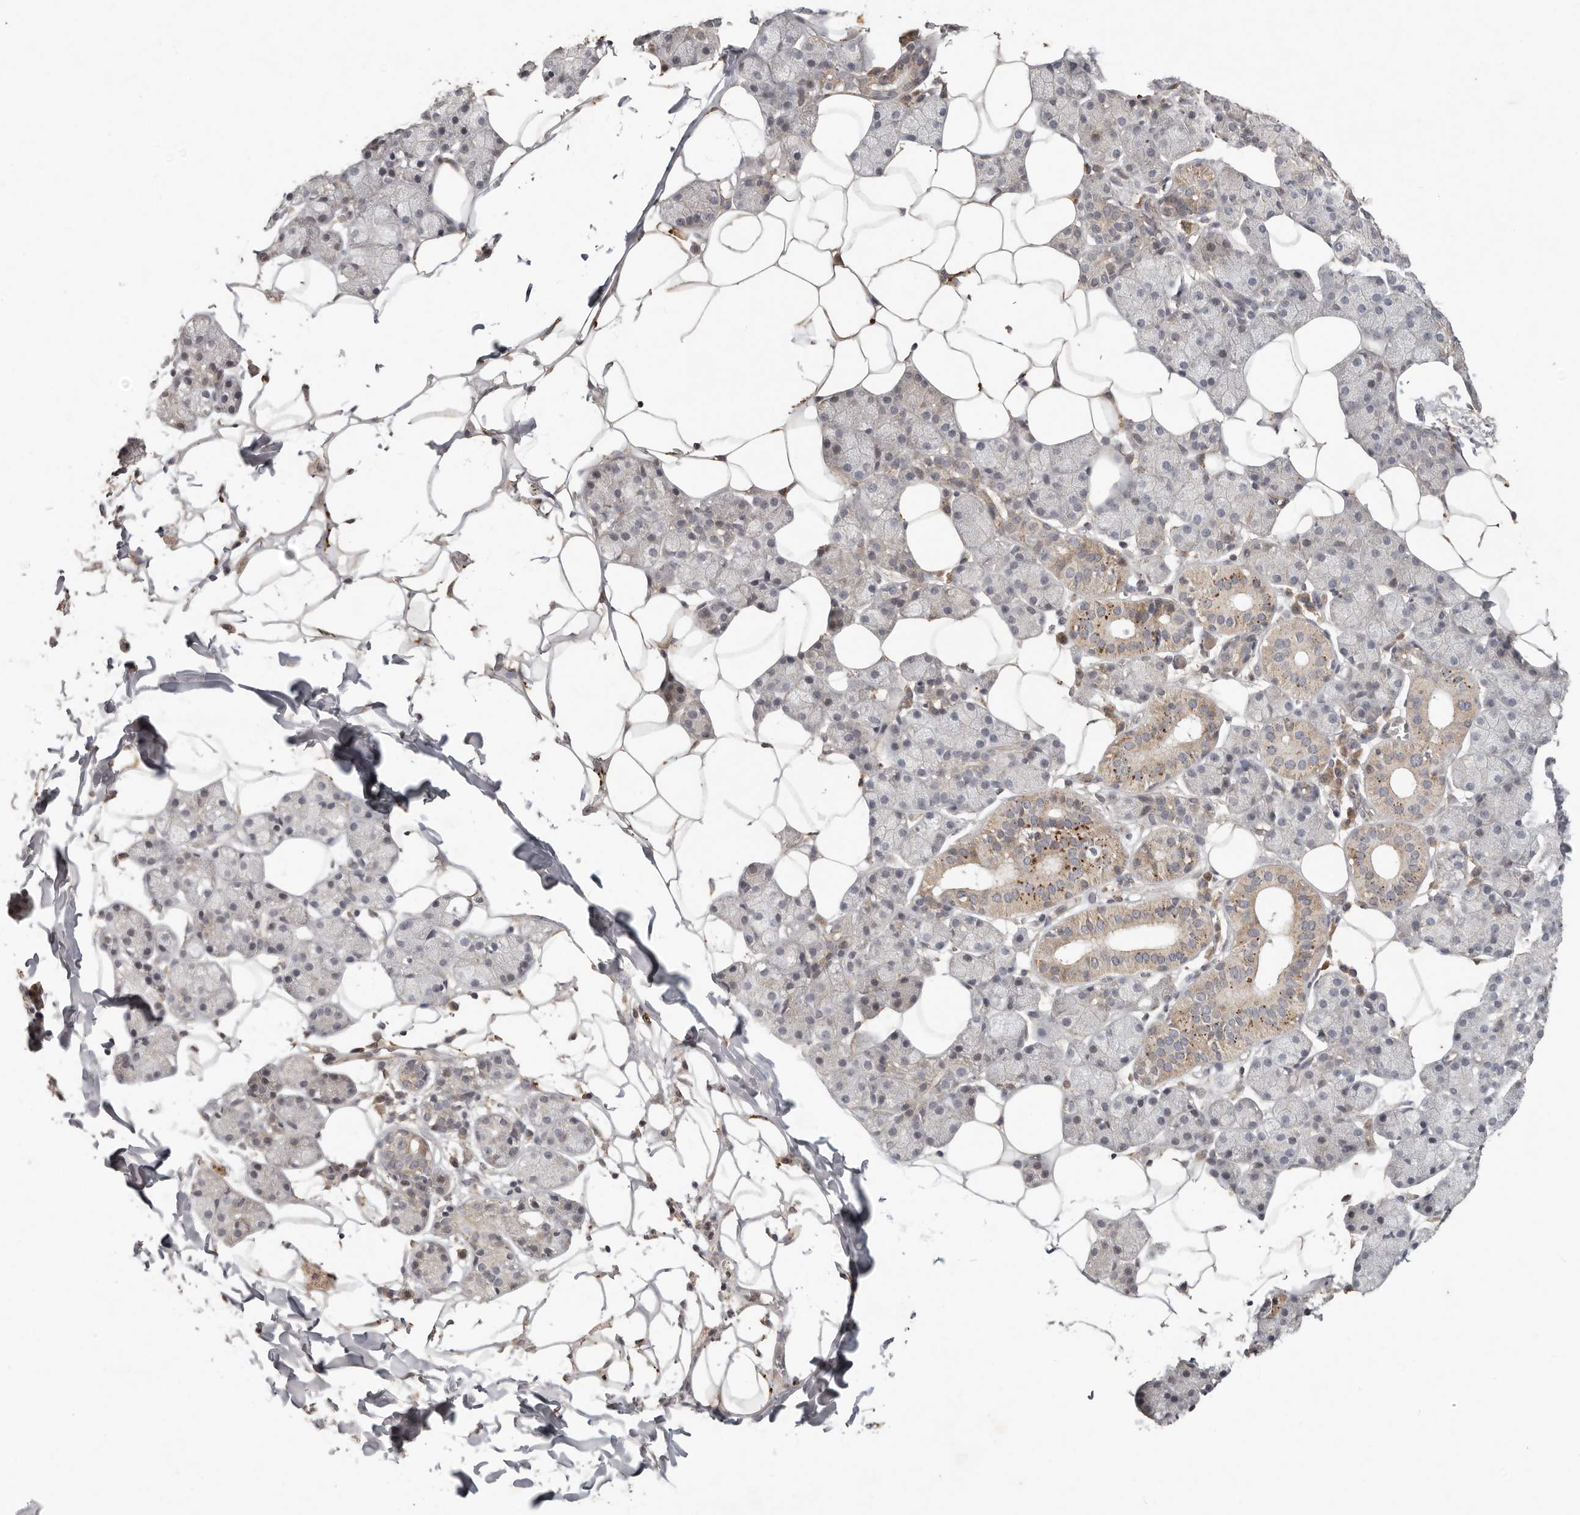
{"staining": {"intensity": "moderate", "quantity": "<25%", "location": "cytoplasmic/membranous"}, "tissue": "salivary gland", "cell_type": "Glandular cells", "image_type": "normal", "snomed": [{"axis": "morphology", "description": "Normal tissue, NOS"}, {"axis": "topography", "description": "Salivary gland"}], "caption": "High-magnification brightfield microscopy of benign salivary gland stained with DAB (3,3'-diaminobenzidine) (brown) and counterstained with hematoxylin (blue). glandular cells exhibit moderate cytoplasmic/membranous positivity is seen in approximately<25% of cells.", "gene": "PLOD2", "patient": {"sex": "female", "age": 33}}